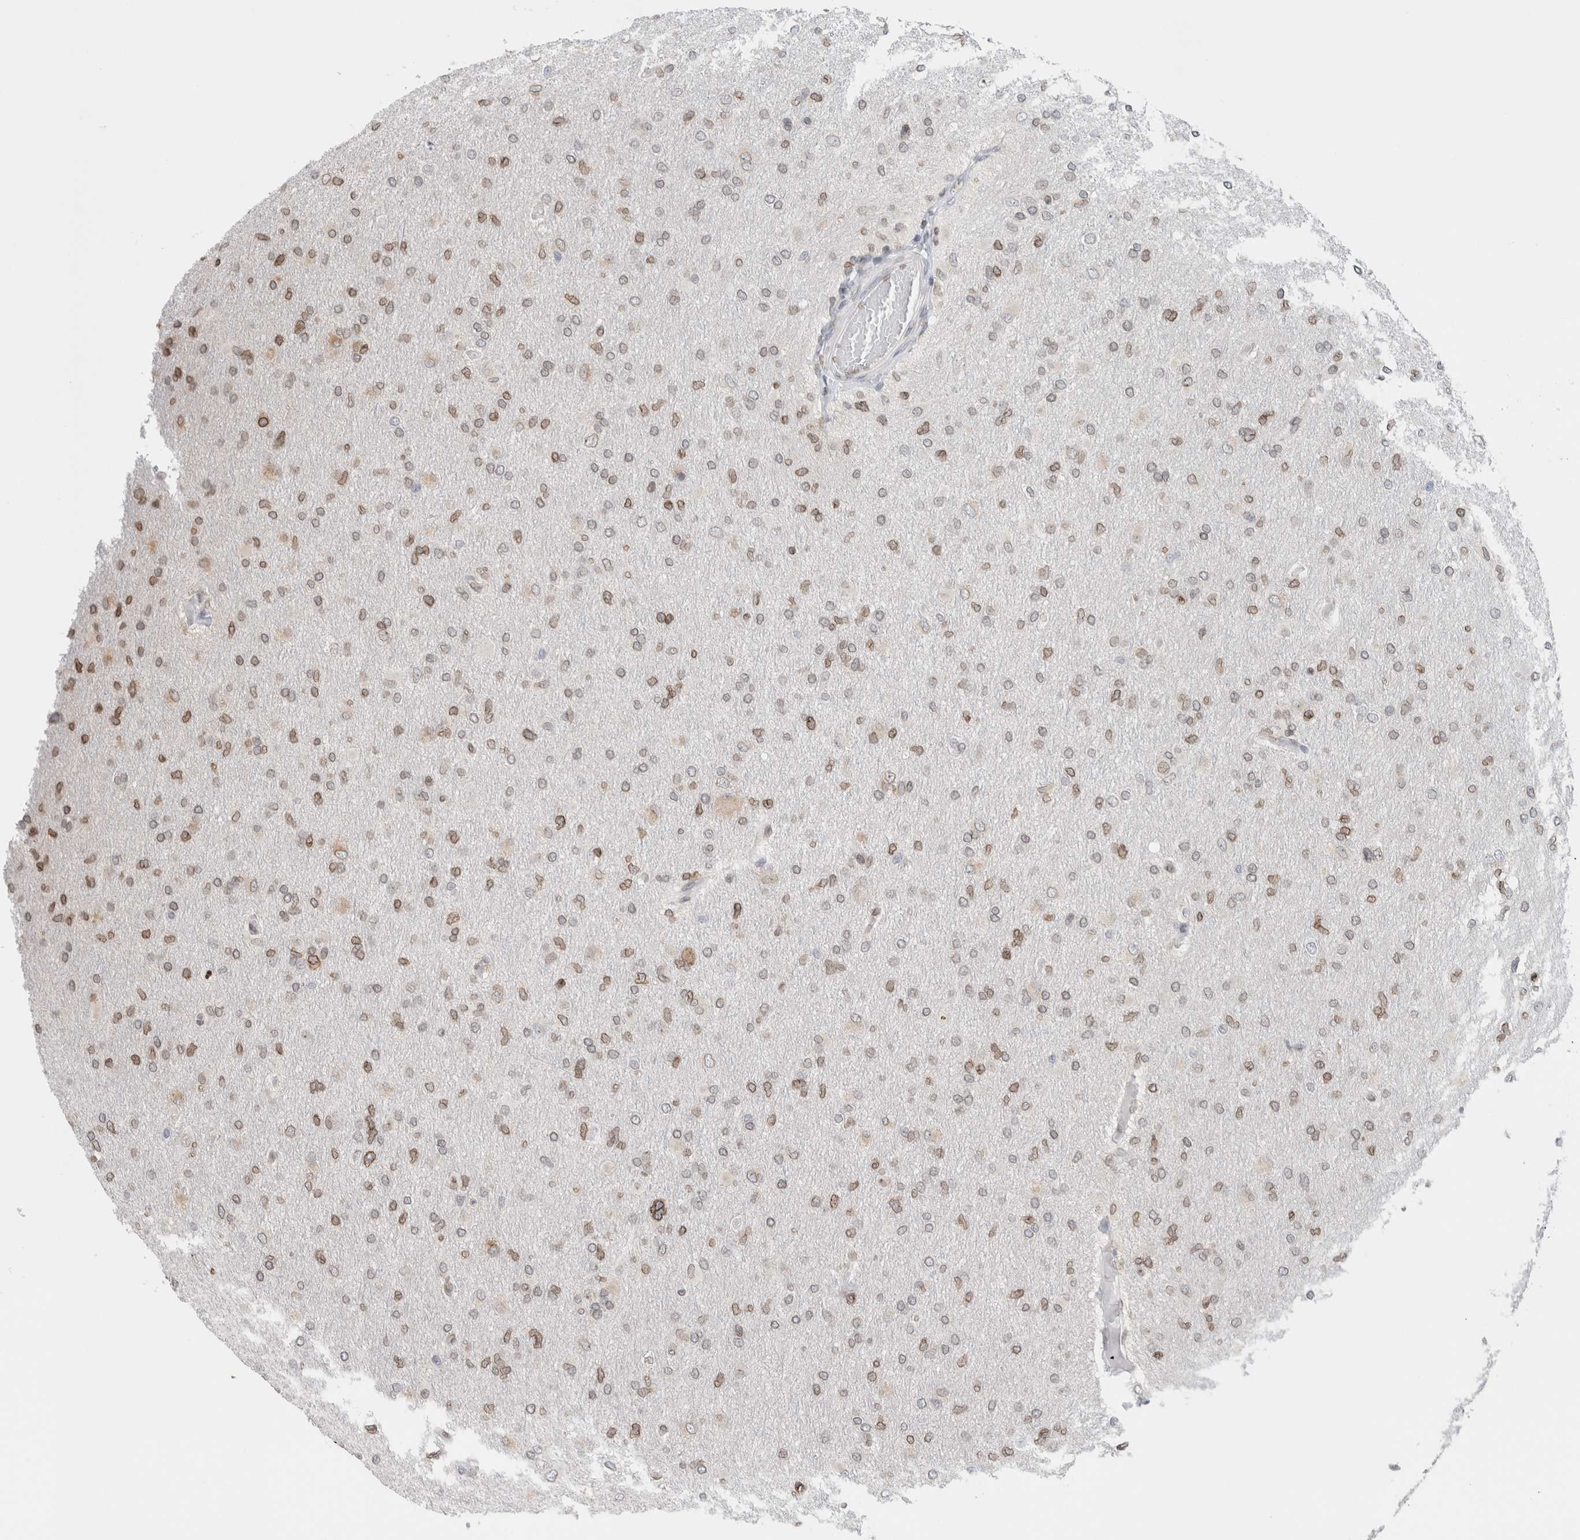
{"staining": {"intensity": "moderate", "quantity": ">75%", "location": "cytoplasmic/membranous,nuclear"}, "tissue": "glioma", "cell_type": "Tumor cells", "image_type": "cancer", "snomed": [{"axis": "morphology", "description": "Glioma, malignant, High grade"}, {"axis": "topography", "description": "Cerebral cortex"}], "caption": "High-power microscopy captured an IHC image of malignant glioma (high-grade), revealing moderate cytoplasmic/membranous and nuclear positivity in approximately >75% of tumor cells.", "gene": "RBMX2", "patient": {"sex": "female", "age": 36}}